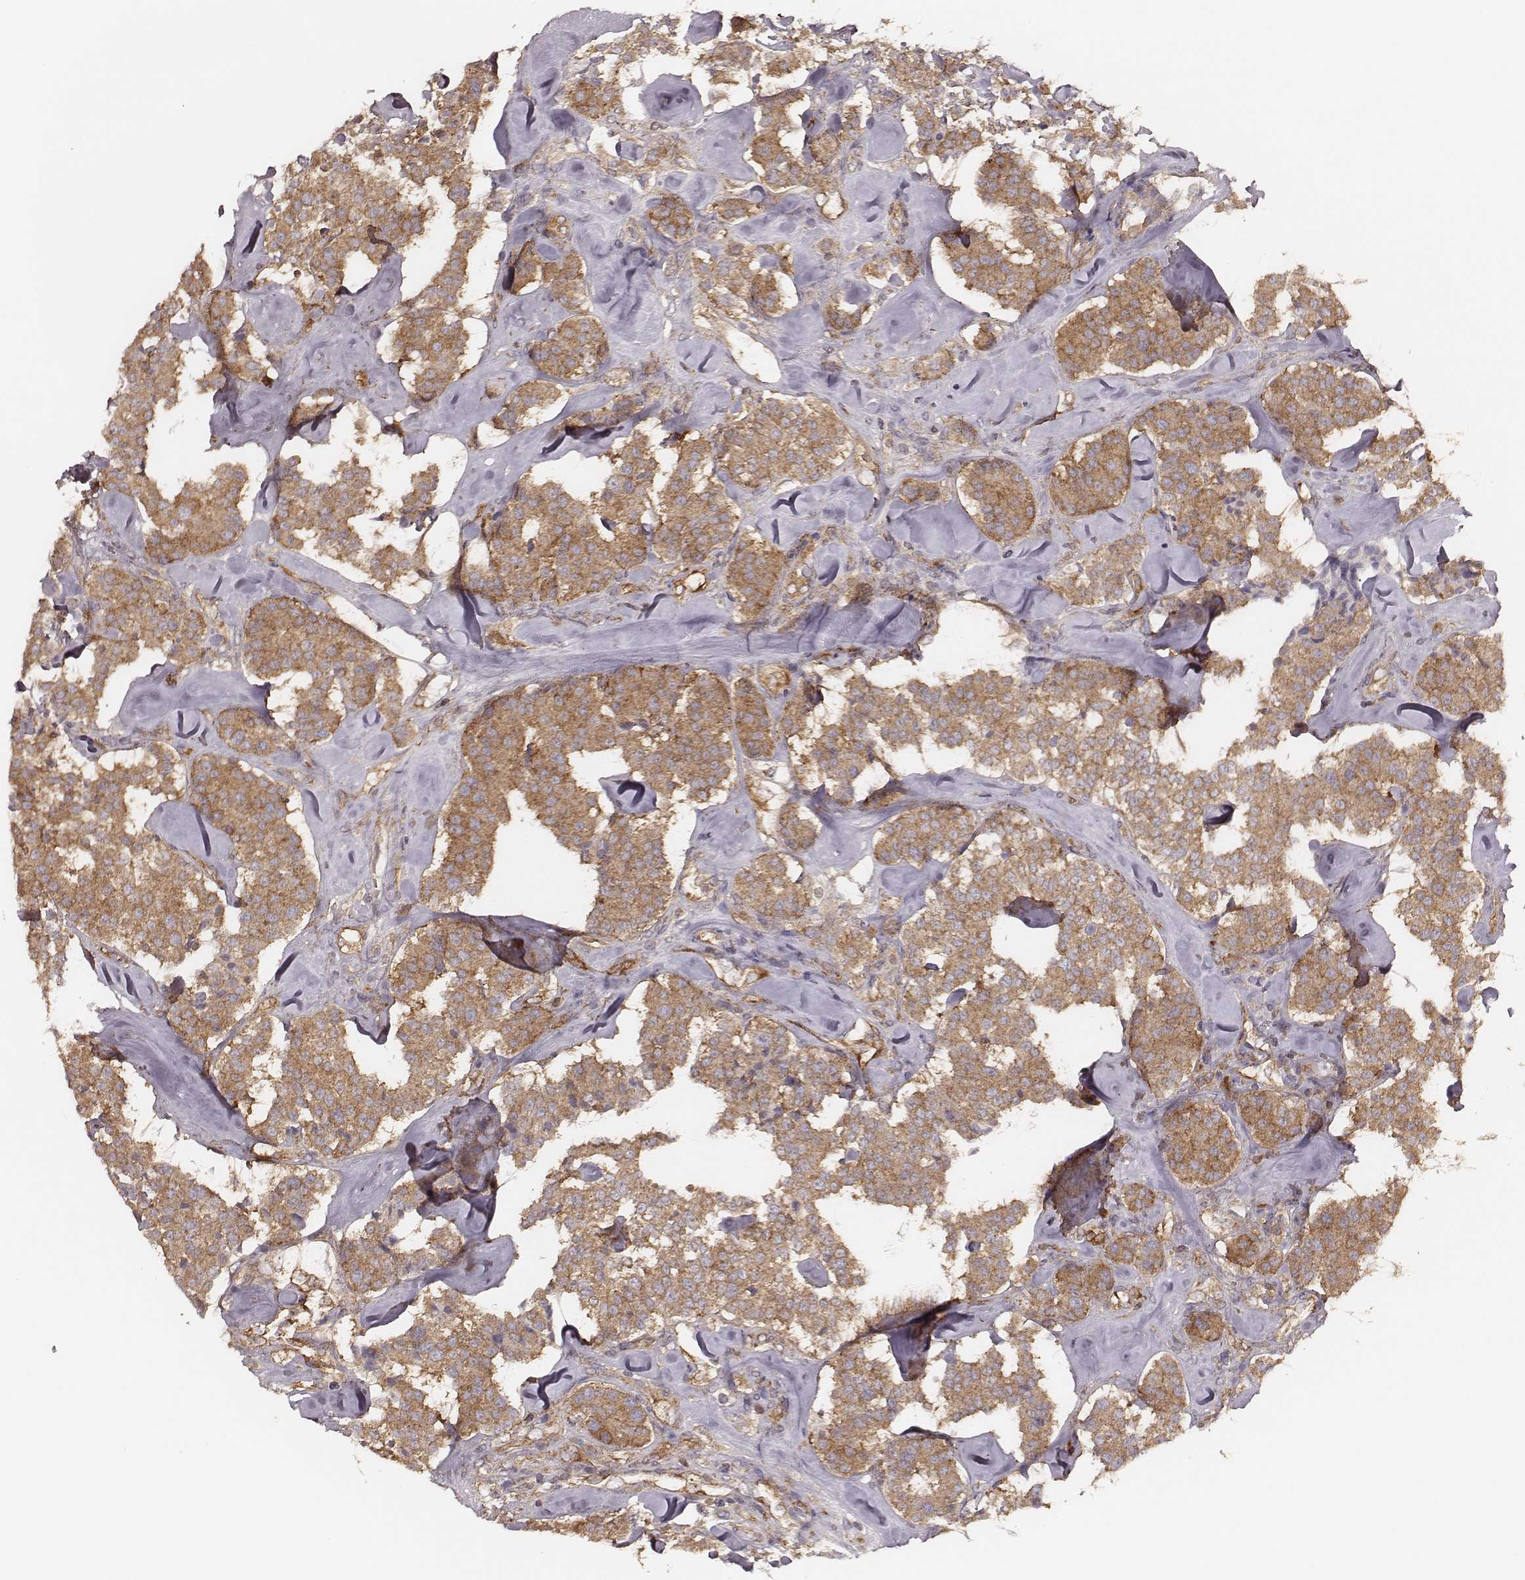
{"staining": {"intensity": "moderate", "quantity": ">75%", "location": "cytoplasmic/membranous"}, "tissue": "carcinoid", "cell_type": "Tumor cells", "image_type": "cancer", "snomed": [{"axis": "morphology", "description": "Carcinoid, malignant, NOS"}, {"axis": "topography", "description": "Pancreas"}], "caption": "Tumor cells display moderate cytoplasmic/membranous positivity in about >75% of cells in carcinoid (malignant). The protein is shown in brown color, while the nuclei are stained blue.", "gene": "CARS1", "patient": {"sex": "male", "age": 41}}